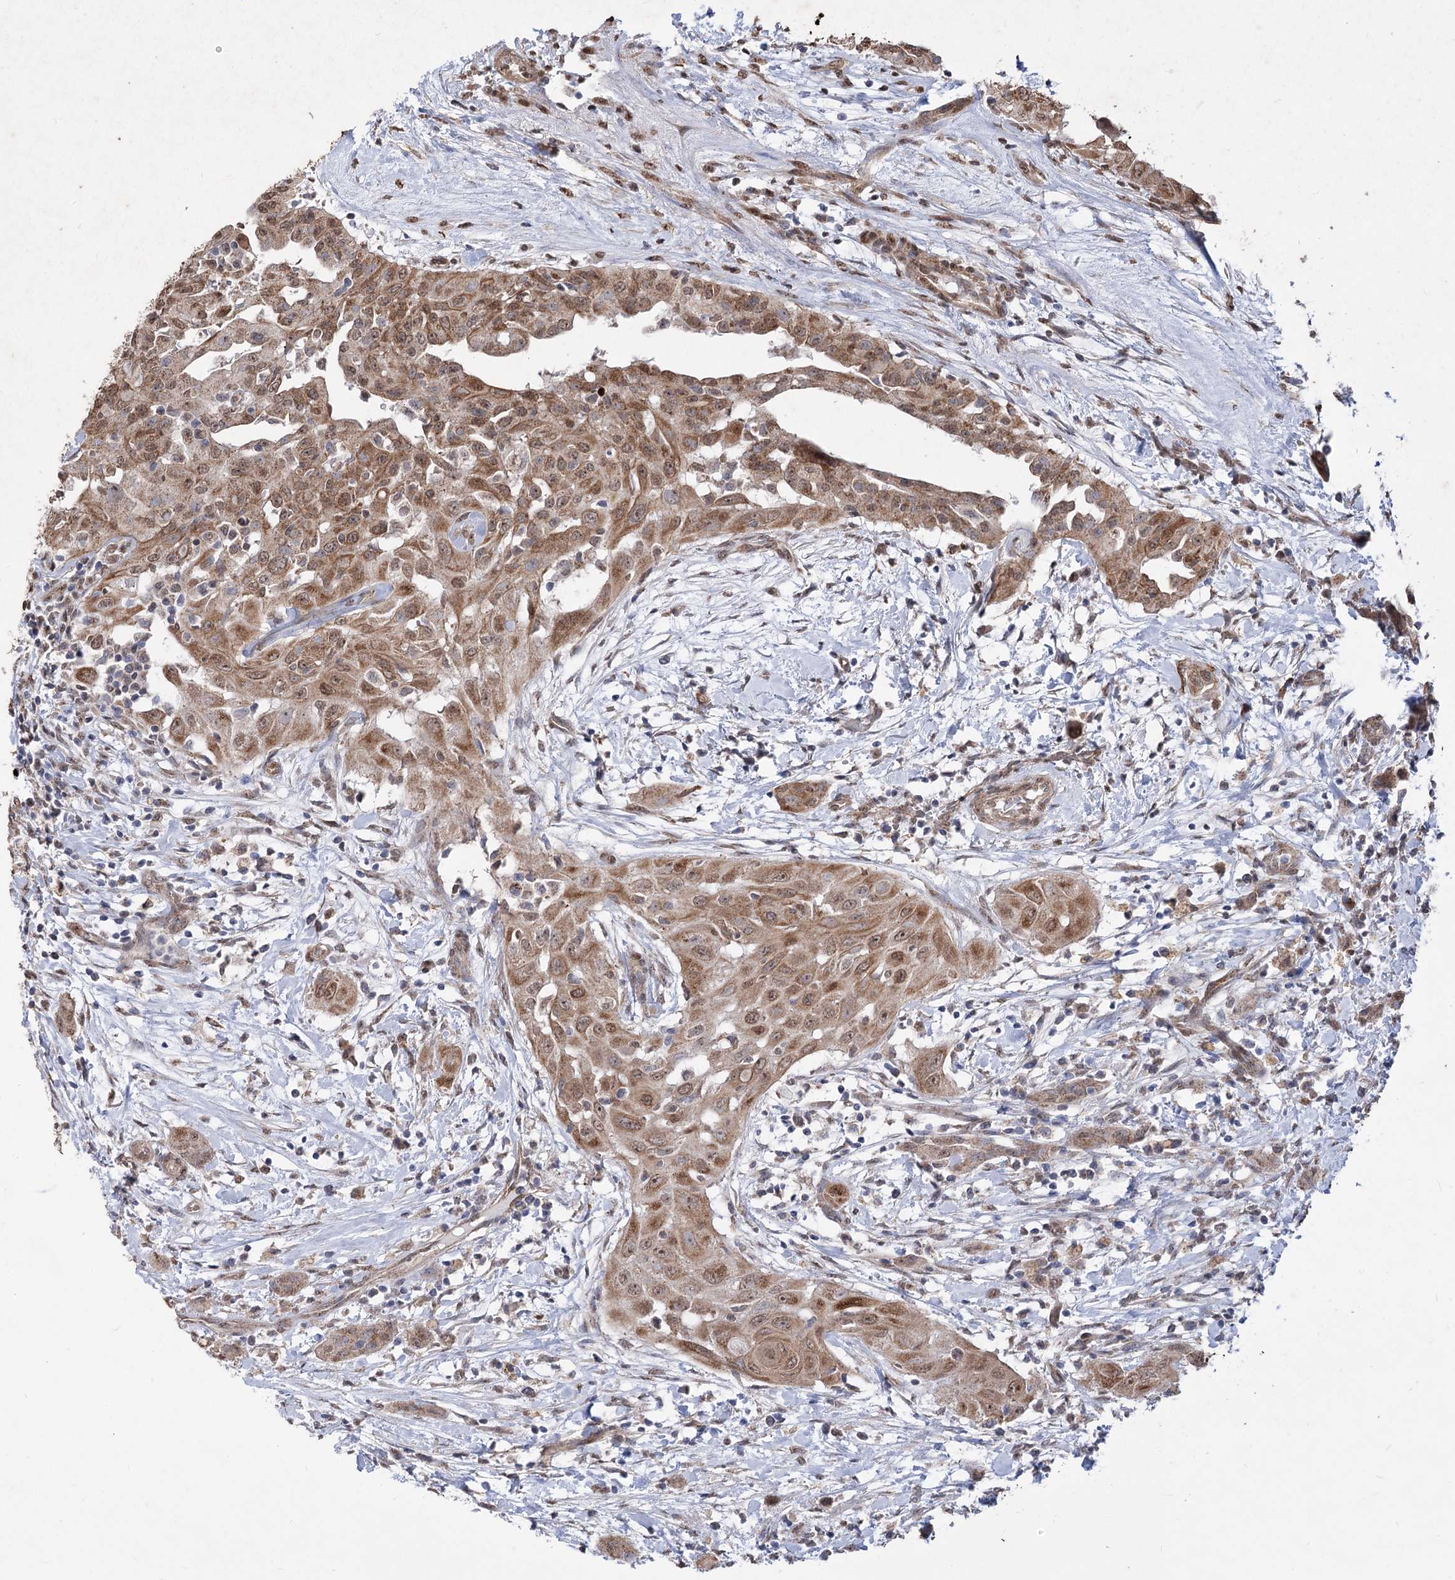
{"staining": {"intensity": "moderate", "quantity": ">75%", "location": "cytoplasmic/membranous,nuclear"}, "tissue": "thyroid cancer", "cell_type": "Tumor cells", "image_type": "cancer", "snomed": [{"axis": "morphology", "description": "Papillary adenocarcinoma, NOS"}, {"axis": "topography", "description": "Thyroid gland"}], "caption": "Approximately >75% of tumor cells in thyroid cancer show moderate cytoplasmic/membranous and nuclear protein staining as visualized by brown immunohistochemical staining.", "gene": "ZSCAN23", "patient": {"sex": "female", "age": 59}}